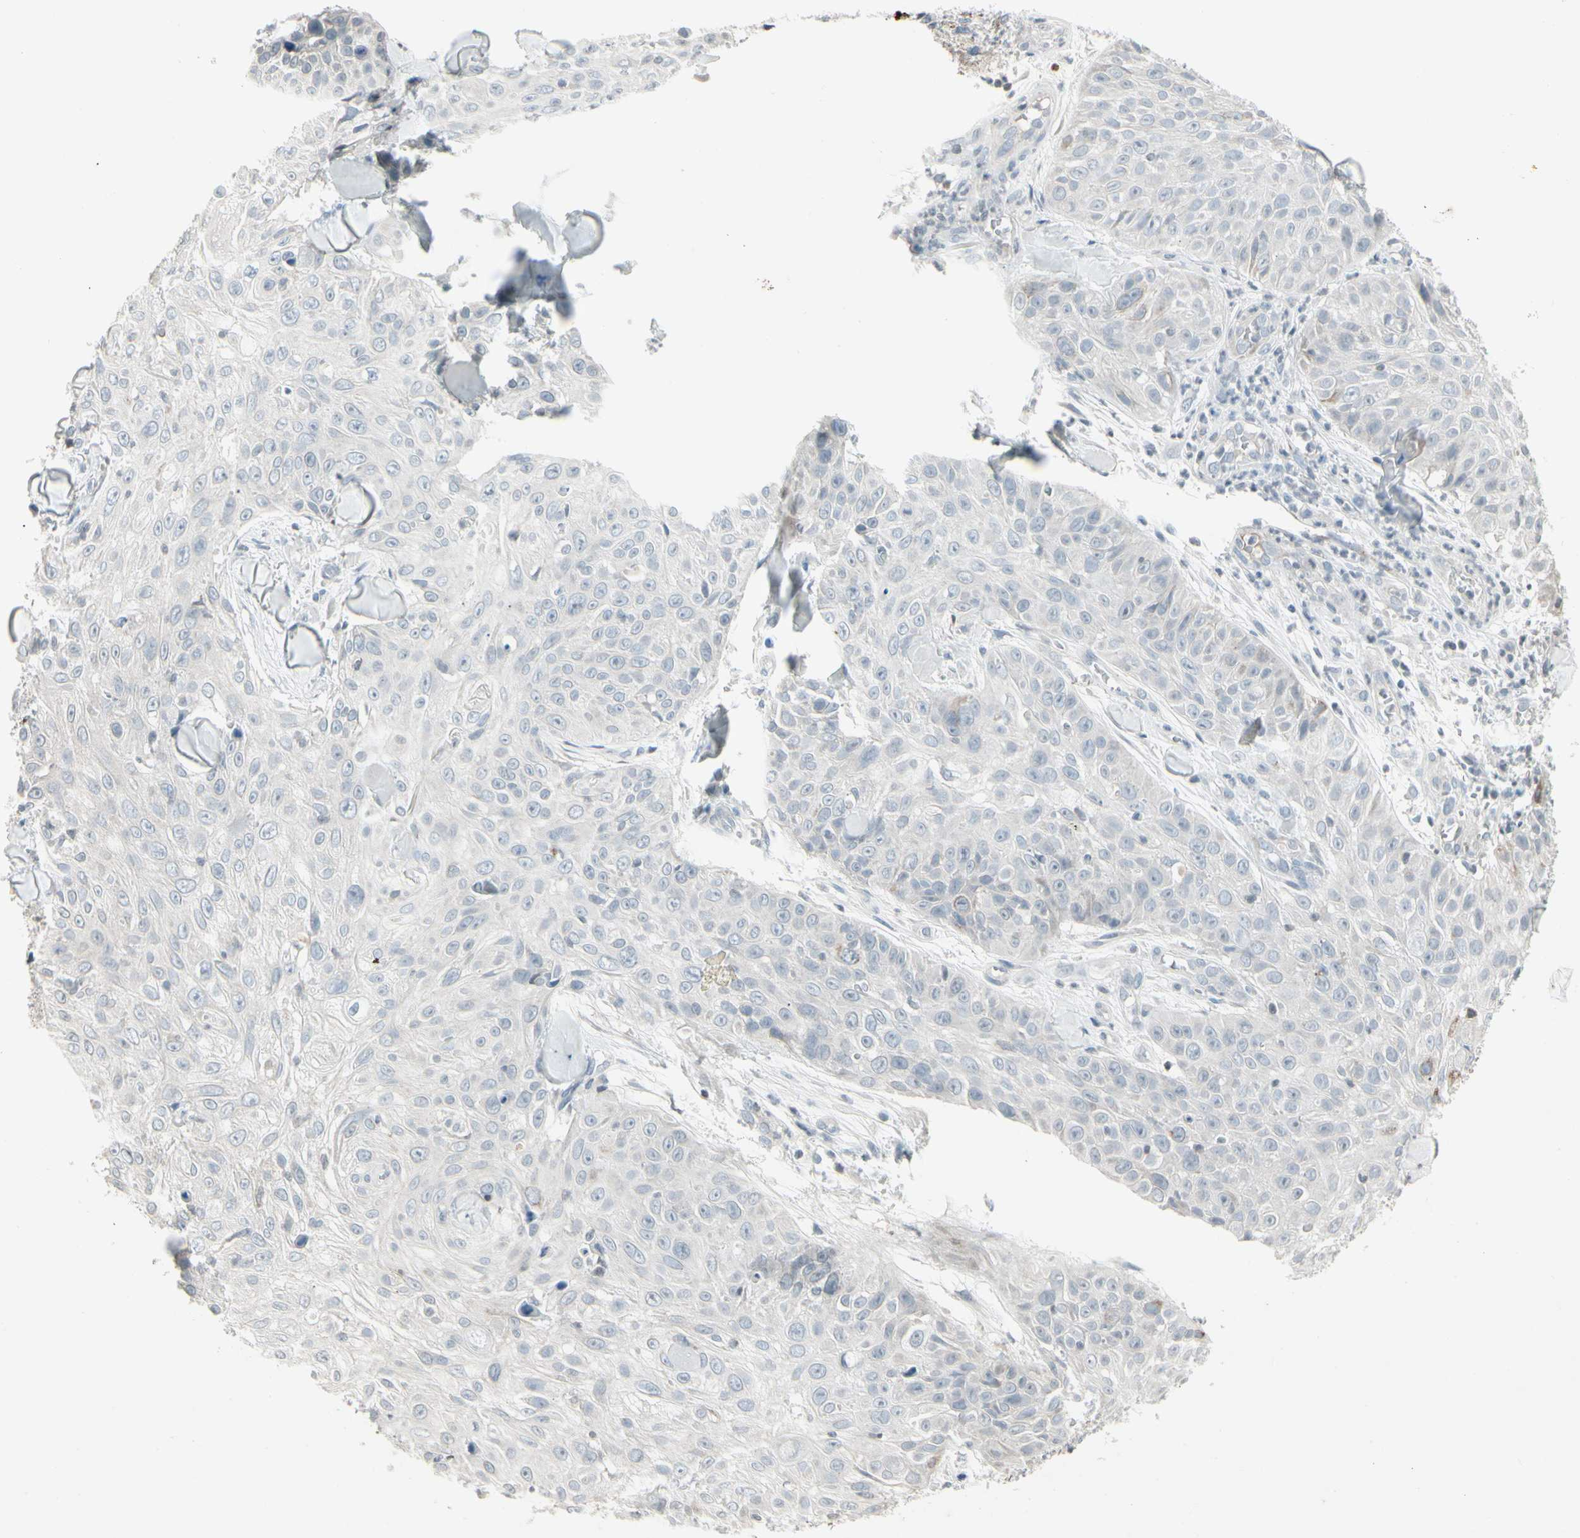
{"staining": {"intensity": "moderate", "quantity": "<25%", "location": "cytoplasmic/membranous"}, "tissue": "skin cancer", "cell_type": "Tumor cells", "image_type": "cancer", "snomed": [{"axis": "morphology", "description": "Squamous cell carcinoma, NOS"}, {"axis": "topography", "description": "Skin"}], "caption": "Skin cancer was stained to show a protein in brown. There is low levels of moderate cytoplasmic/membranous staining in approximately <25% of tumor cells.", "gene": "ARG2", "patient": {"sex": "male", "age": 86}}